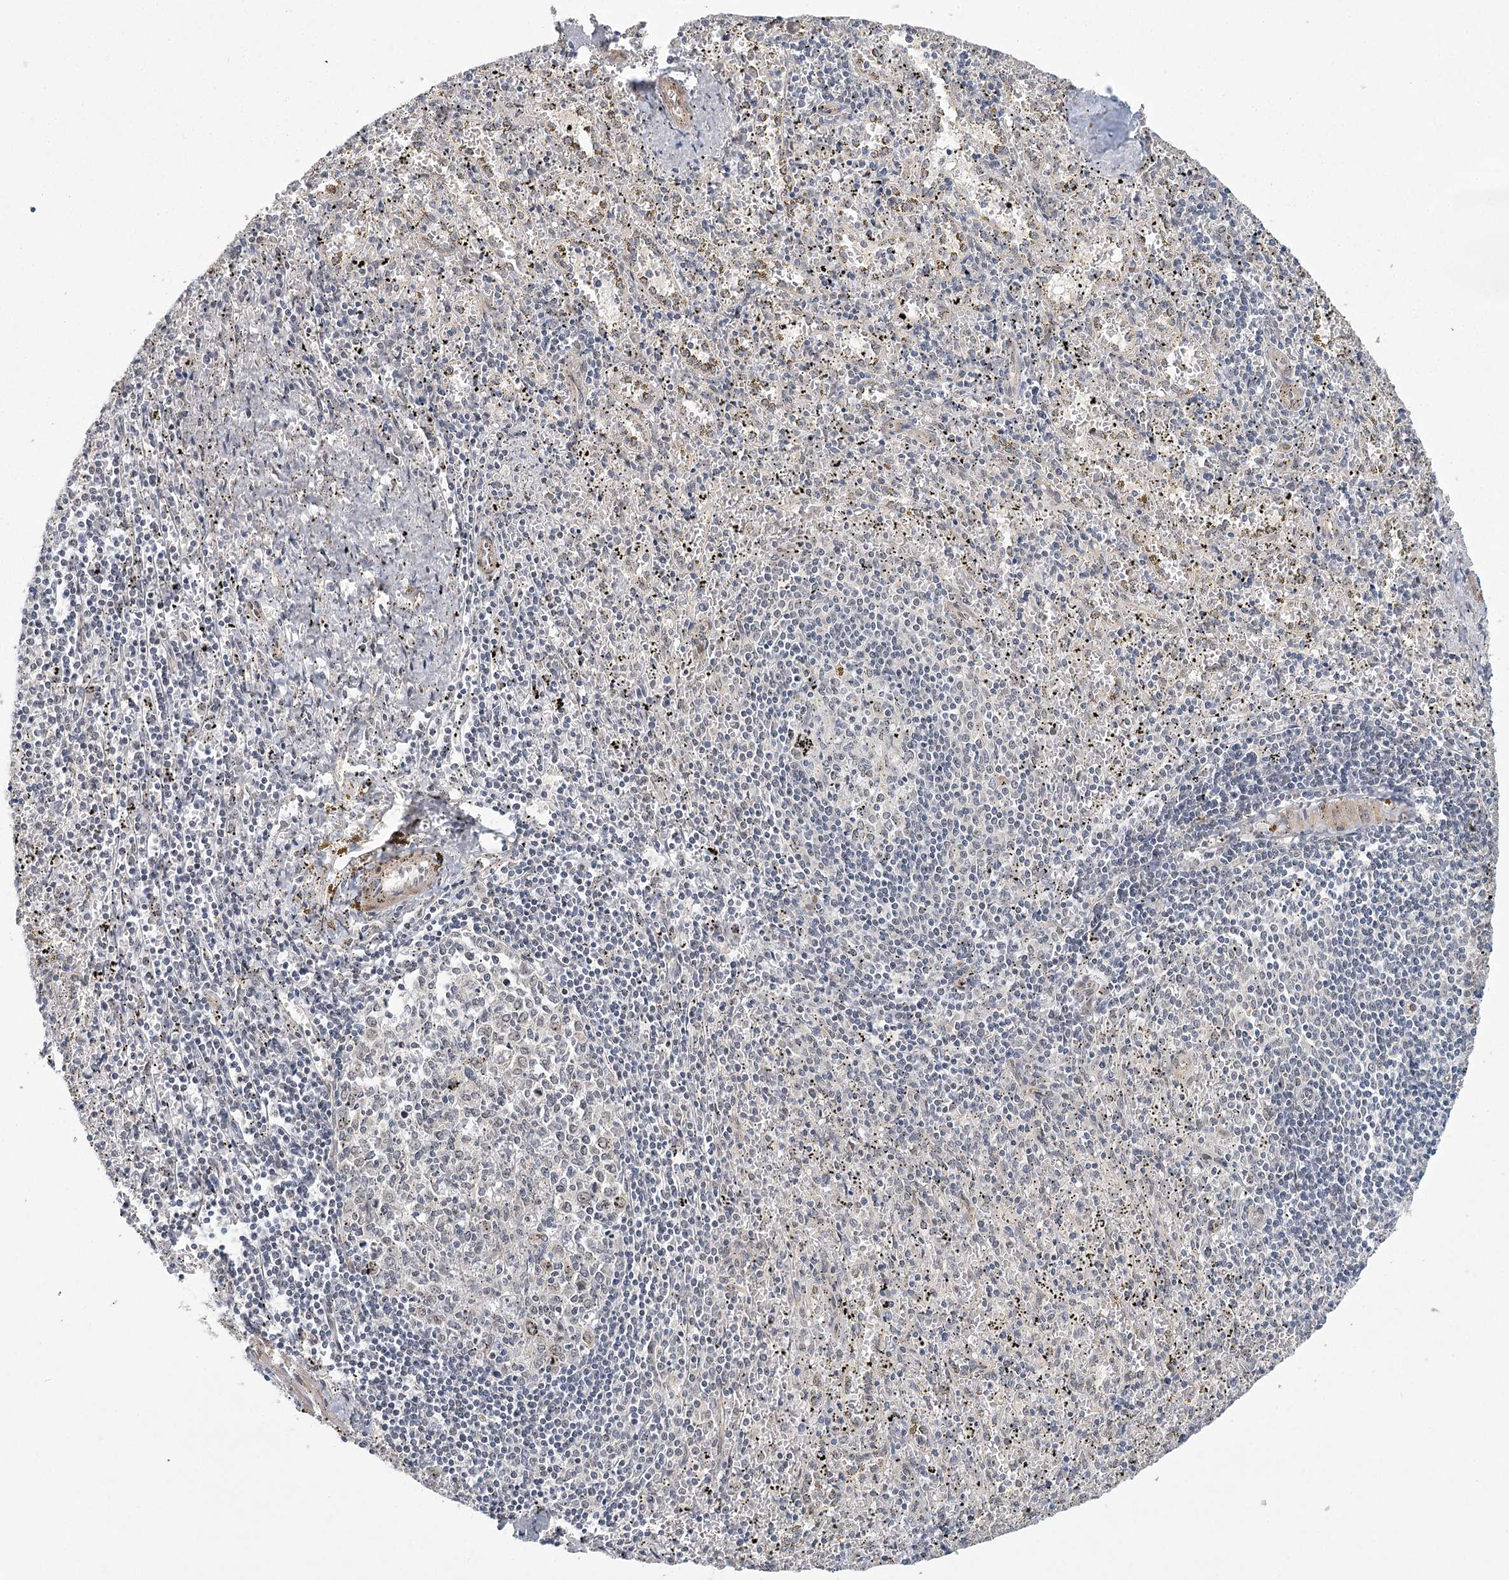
{"staining": {"intensity": "negative", "quantity": "none", "location": "none"}, "tissue": "spleen", "cell_type": "Cells in red pulp", "image_type": "normal", "snomed": [{"axis": "morphology", "description": "Normal tissue, NOS"}, {"axis": "topography", "description": "Spleen"}], "caption": "This micrograph is of normal spleen stained with immunohistochemistry to label a protein in brown with the nuclei are counter-stained blue. There is no staining in cells in red pulp. Nuclei are stained in blue.", "gene": "MED28", "patient": {"sex": "male", "age": 11}}